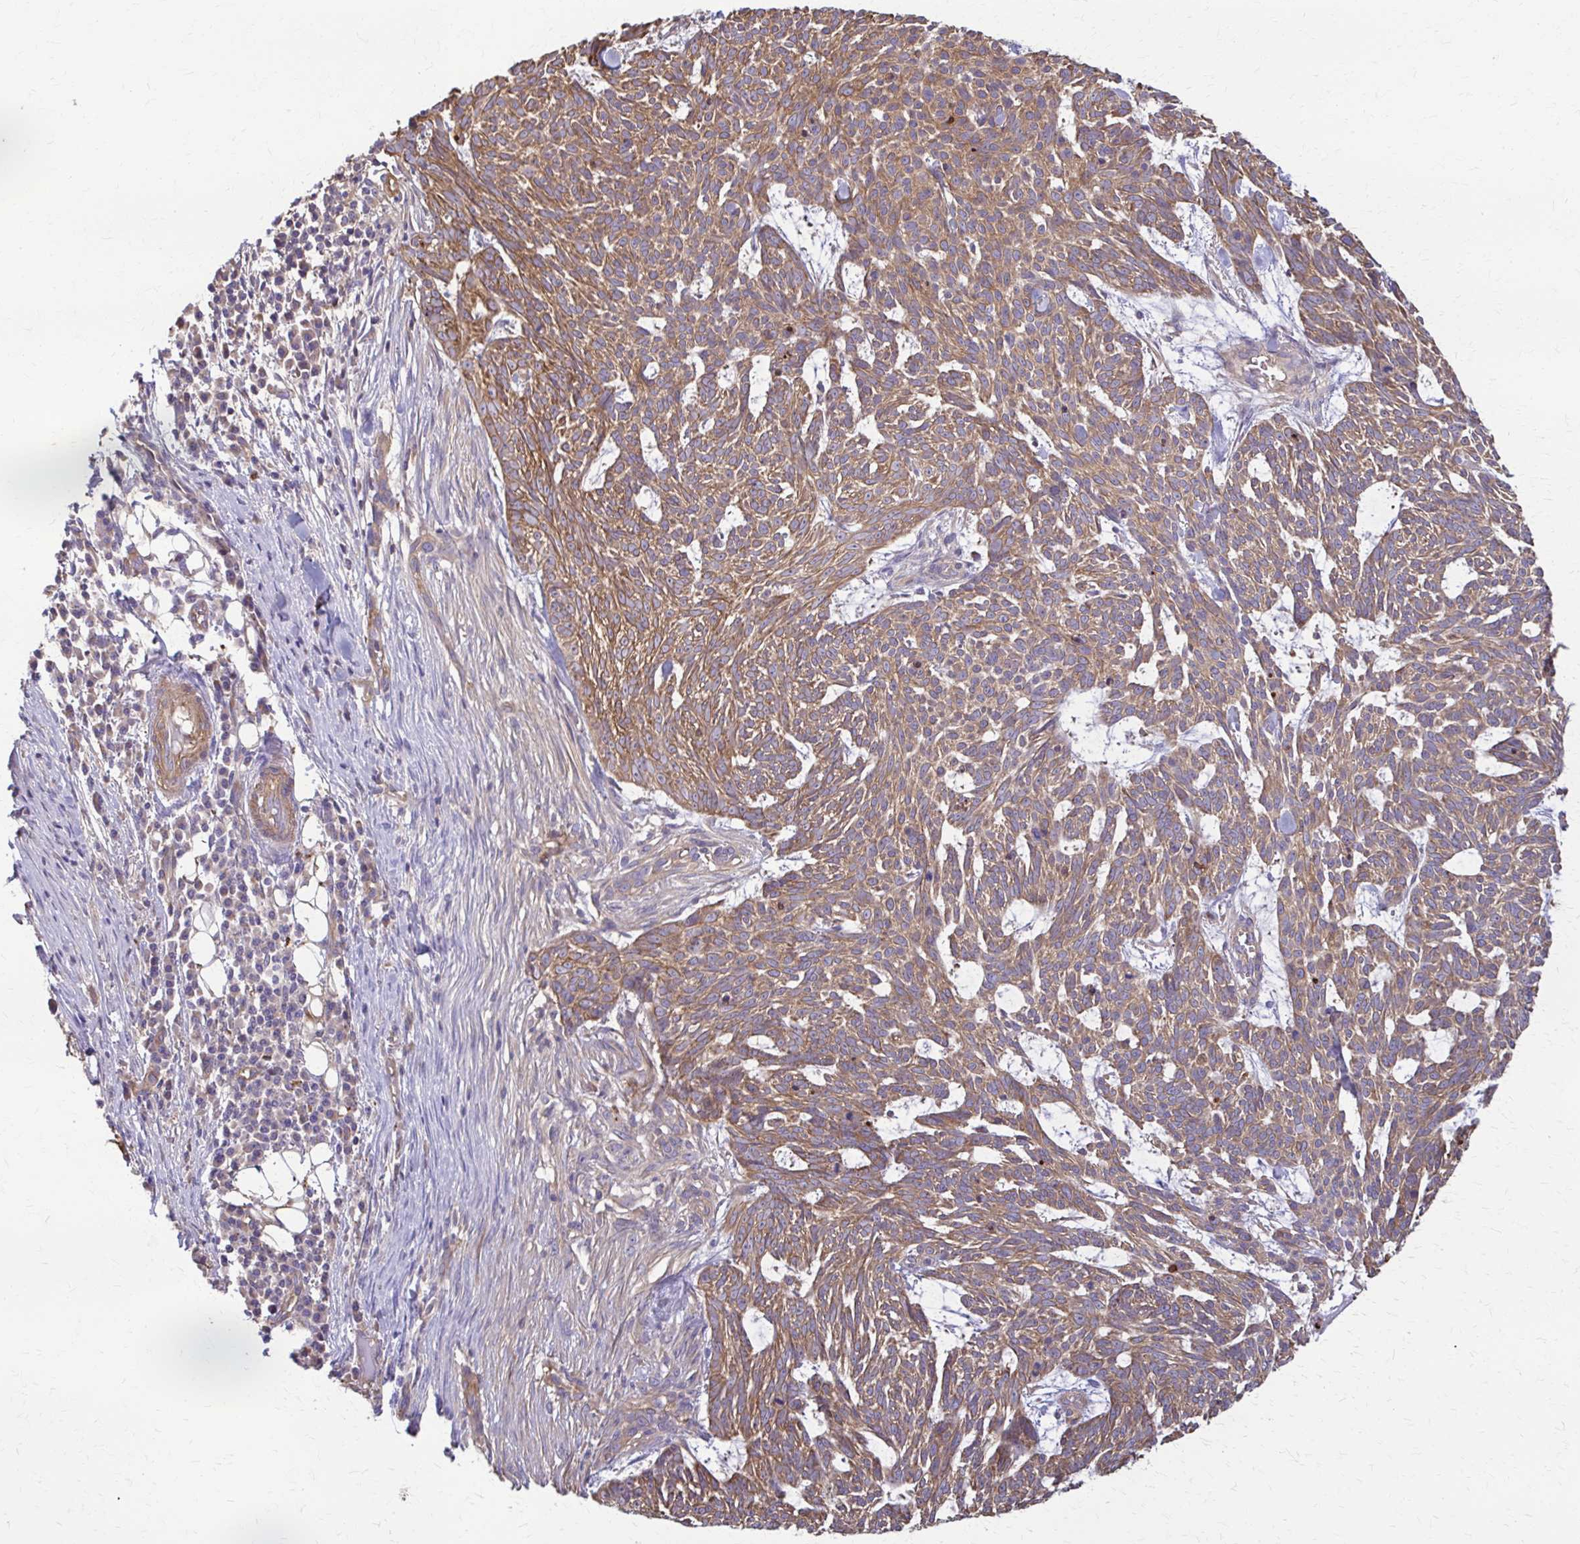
{"staining": {"intensity": "moderate", "quantity": ">75%", "location": "cytoplasmic/membranous"}, "tissue": "skin cancer", "cell_type": "Tumor cells", "image_type": "cancer", "snomed": [{"axis": "morphology", "description": "Basal cell carcinoma"}, {"axis": "topography", "description": "Skin"}], "caption": "Human skin cancer (basal cell carcinoma) stained with a brown dye reveals moderate cytoplasmic/membranous positive positivity in approximately >75% of tumor cells.", "gene": "DSP", "patient": {"sex": "female", "age": 93}}